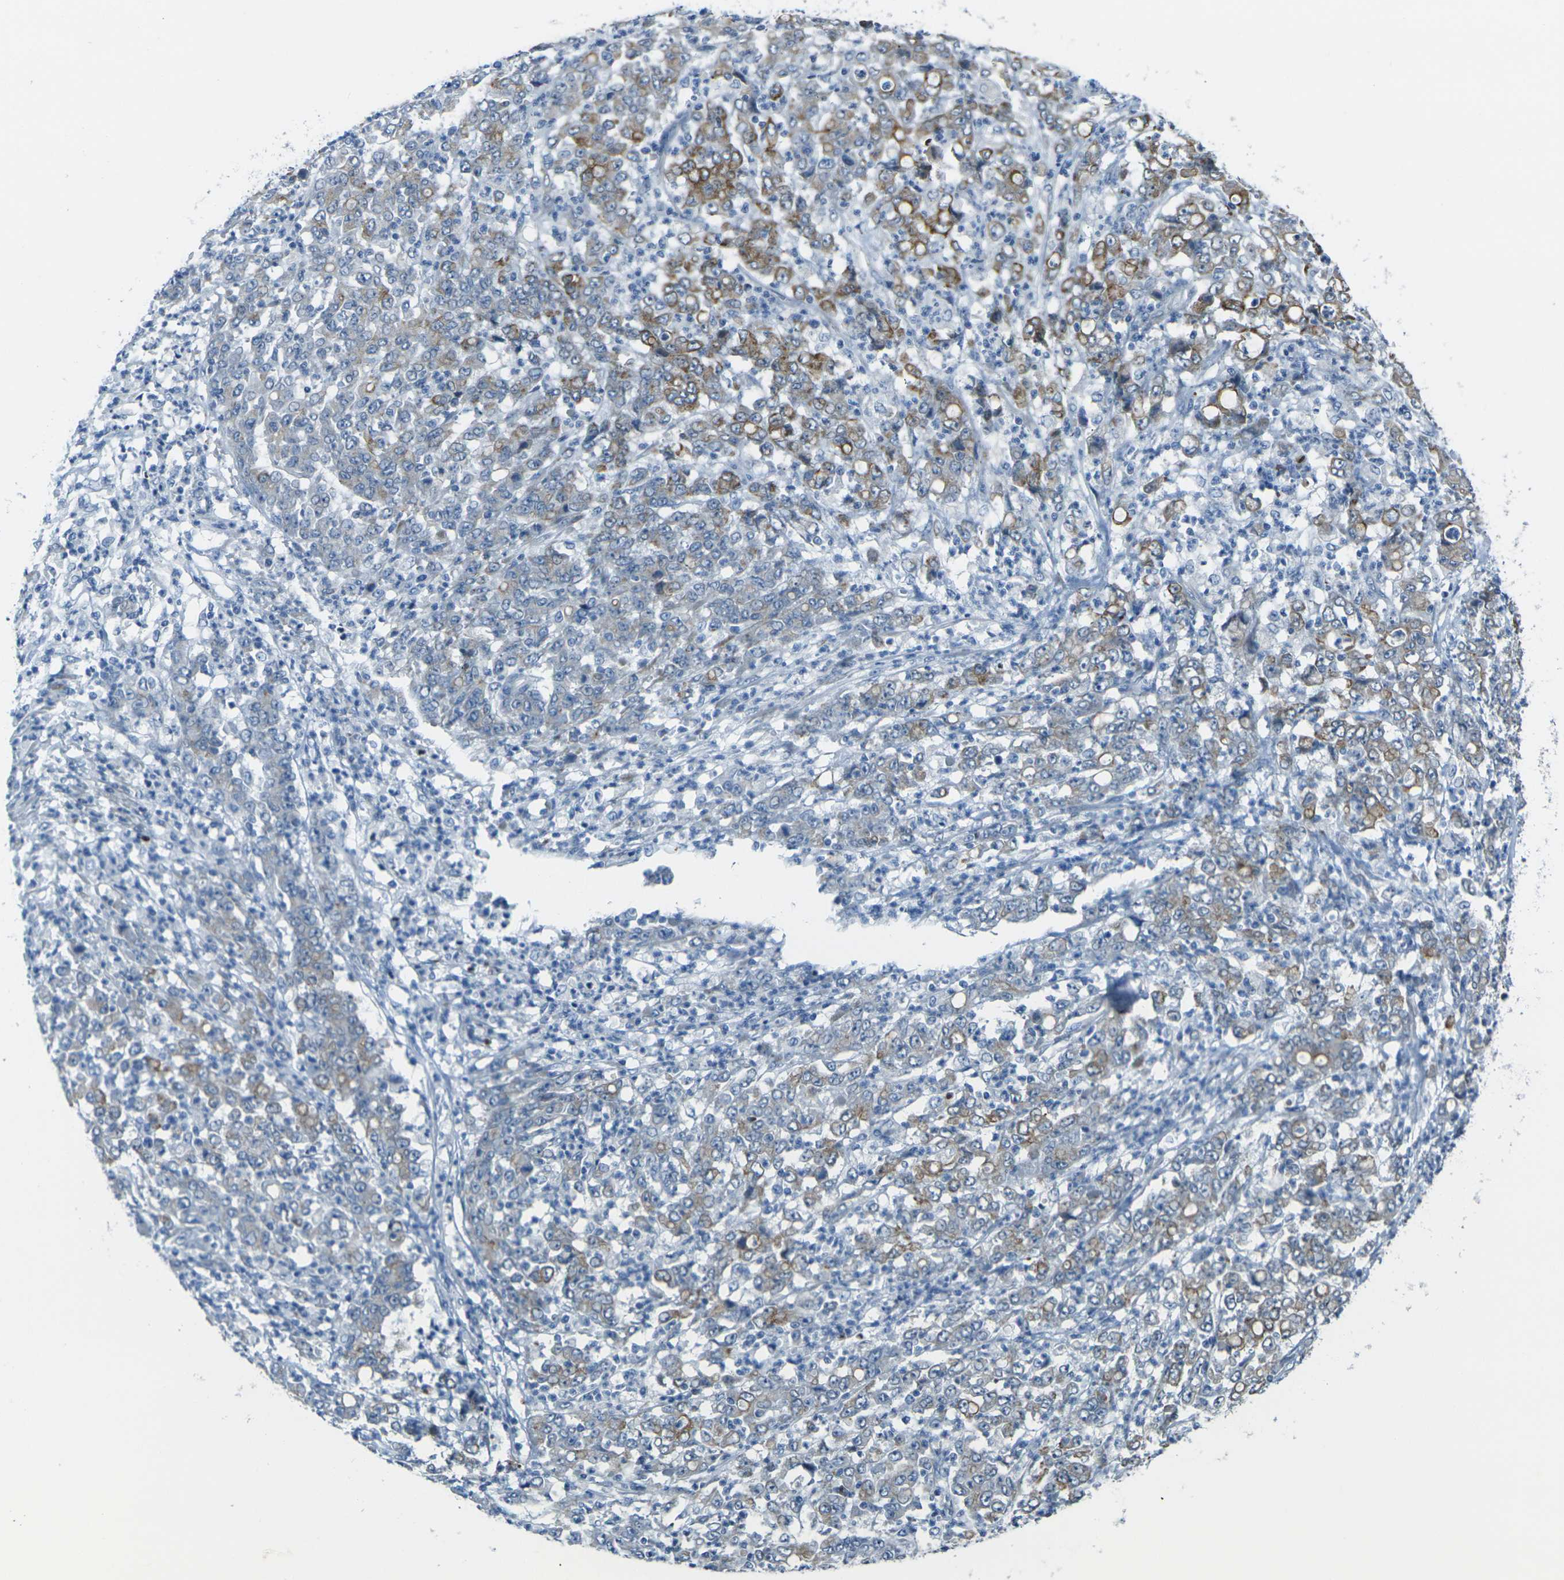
{"staining": {"intensity": "moderate", "quantity": "<25%", "location": "cytoplasmic/membranous"}, "tissue": "stomach cancer", "cell_type": "Tumor cells", "image_type": "cancer", "snomed": [{"axis": "morphology", "description": "Adenocarcinoma, NOS"}, {"axis": "topography", "description": "Stomach, lower"}], "caption": "About <25% of tumor cells in human adenocarcinoma (stomach) display moderate cytoplasmic/membranous protein positivity as visualized by brown immunohistochemical staining.", "gene": "ANKRD46", "patient": {"sex": "female", "age": 71}}